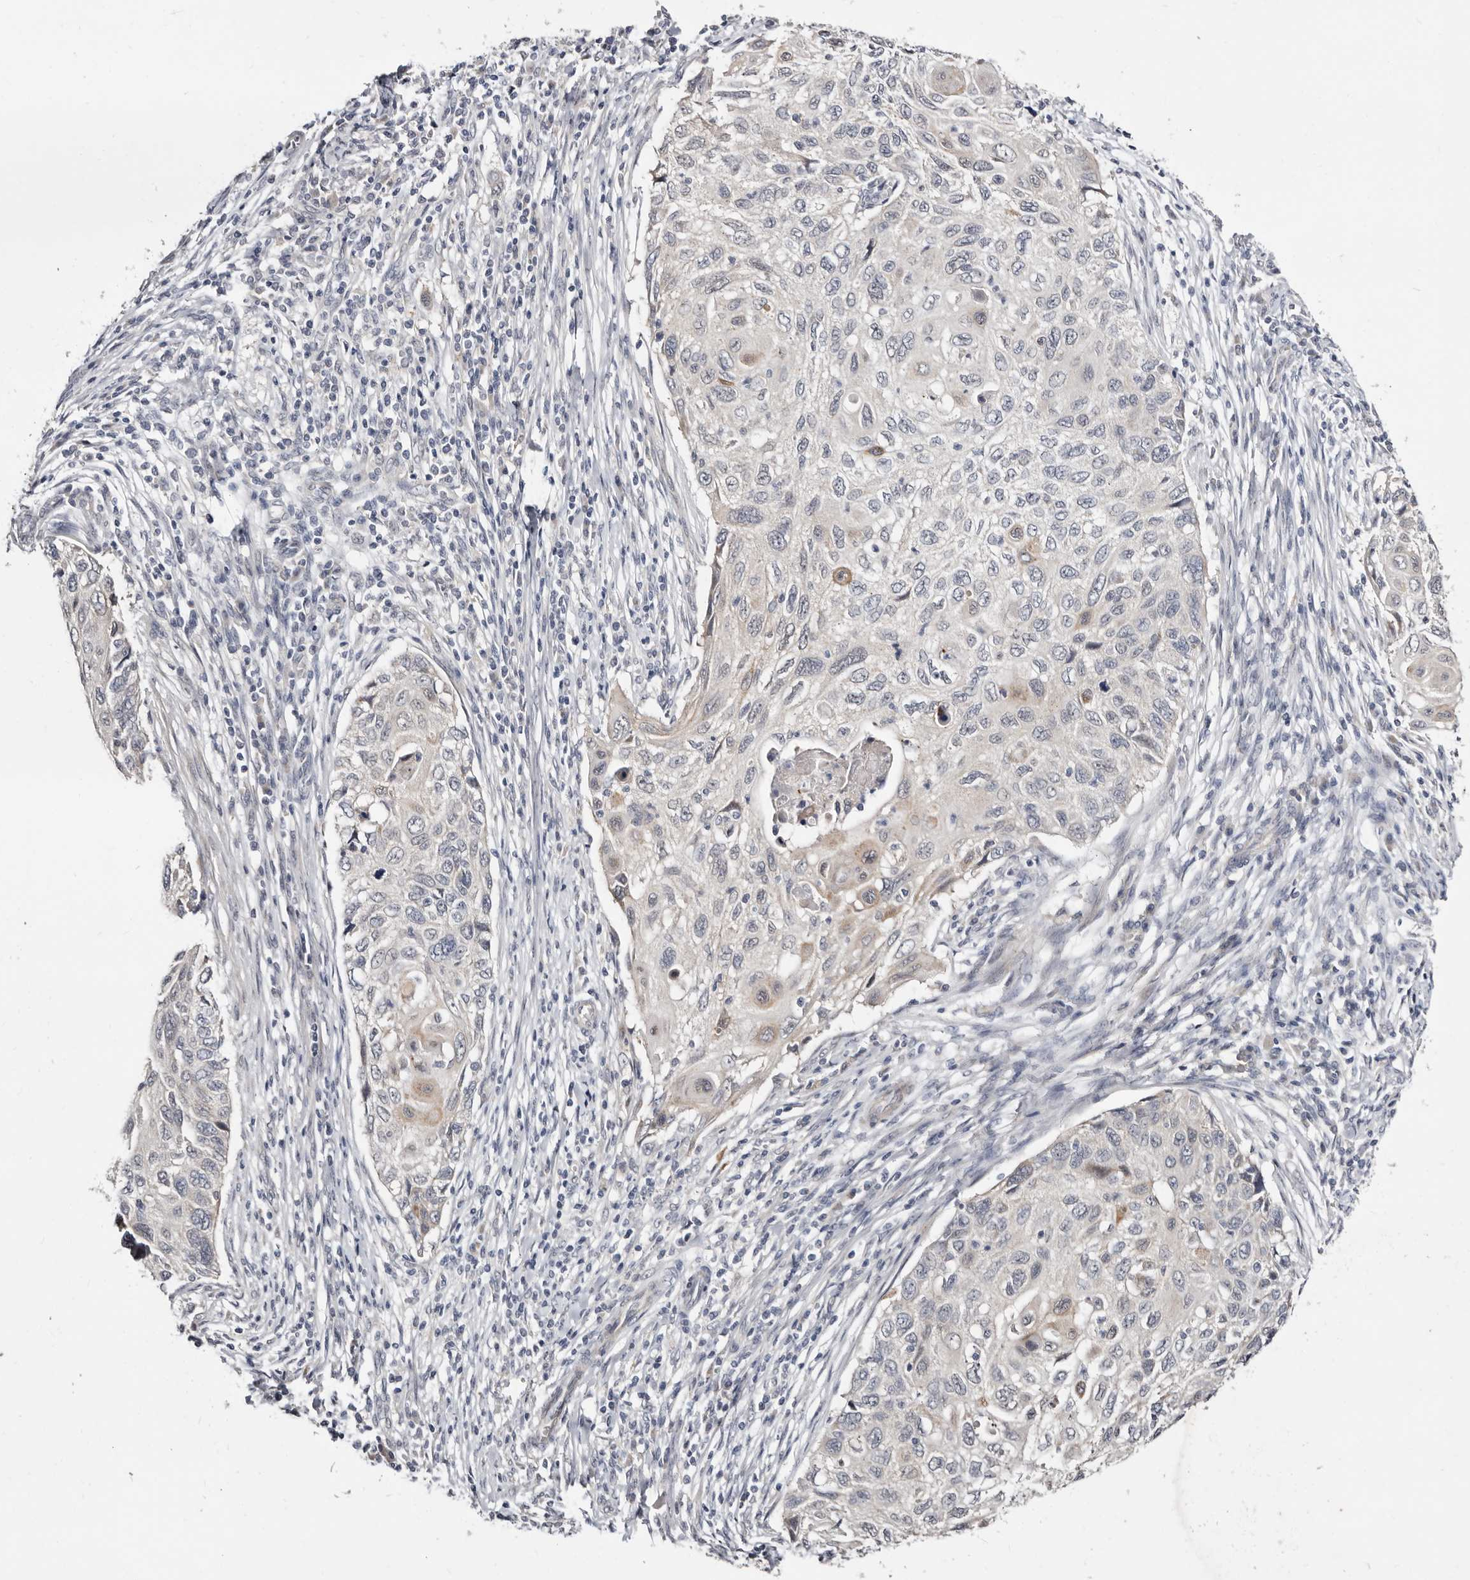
{"staining": {"intensity": "negative", "quantity": "none", "location": "none"}, "tissue": "cervical cancer", "cell_type": "Tumor cells", "image_type": "cancer", "snomed": [{"axis": "morphology", "description": "Squamous cell carcinoma, NOS"}, {"axis": "topography", "description": "Cervix"}], "caption": "This micrograph is of cervical squamous cell carcinoma stained with IHC to label a protein in brown with the nuclei are counter-stained blue. There is no staining in tumor cells. (Stains: DAB (3,3'-diaminobenzidine) immunohistochemistry (IHC) with hematoxylin counter stain, Microscopy: brightfield microscopy at high magnification).", "gene": "KLHL4", "patient": {"sex": "female", "age": 70}}